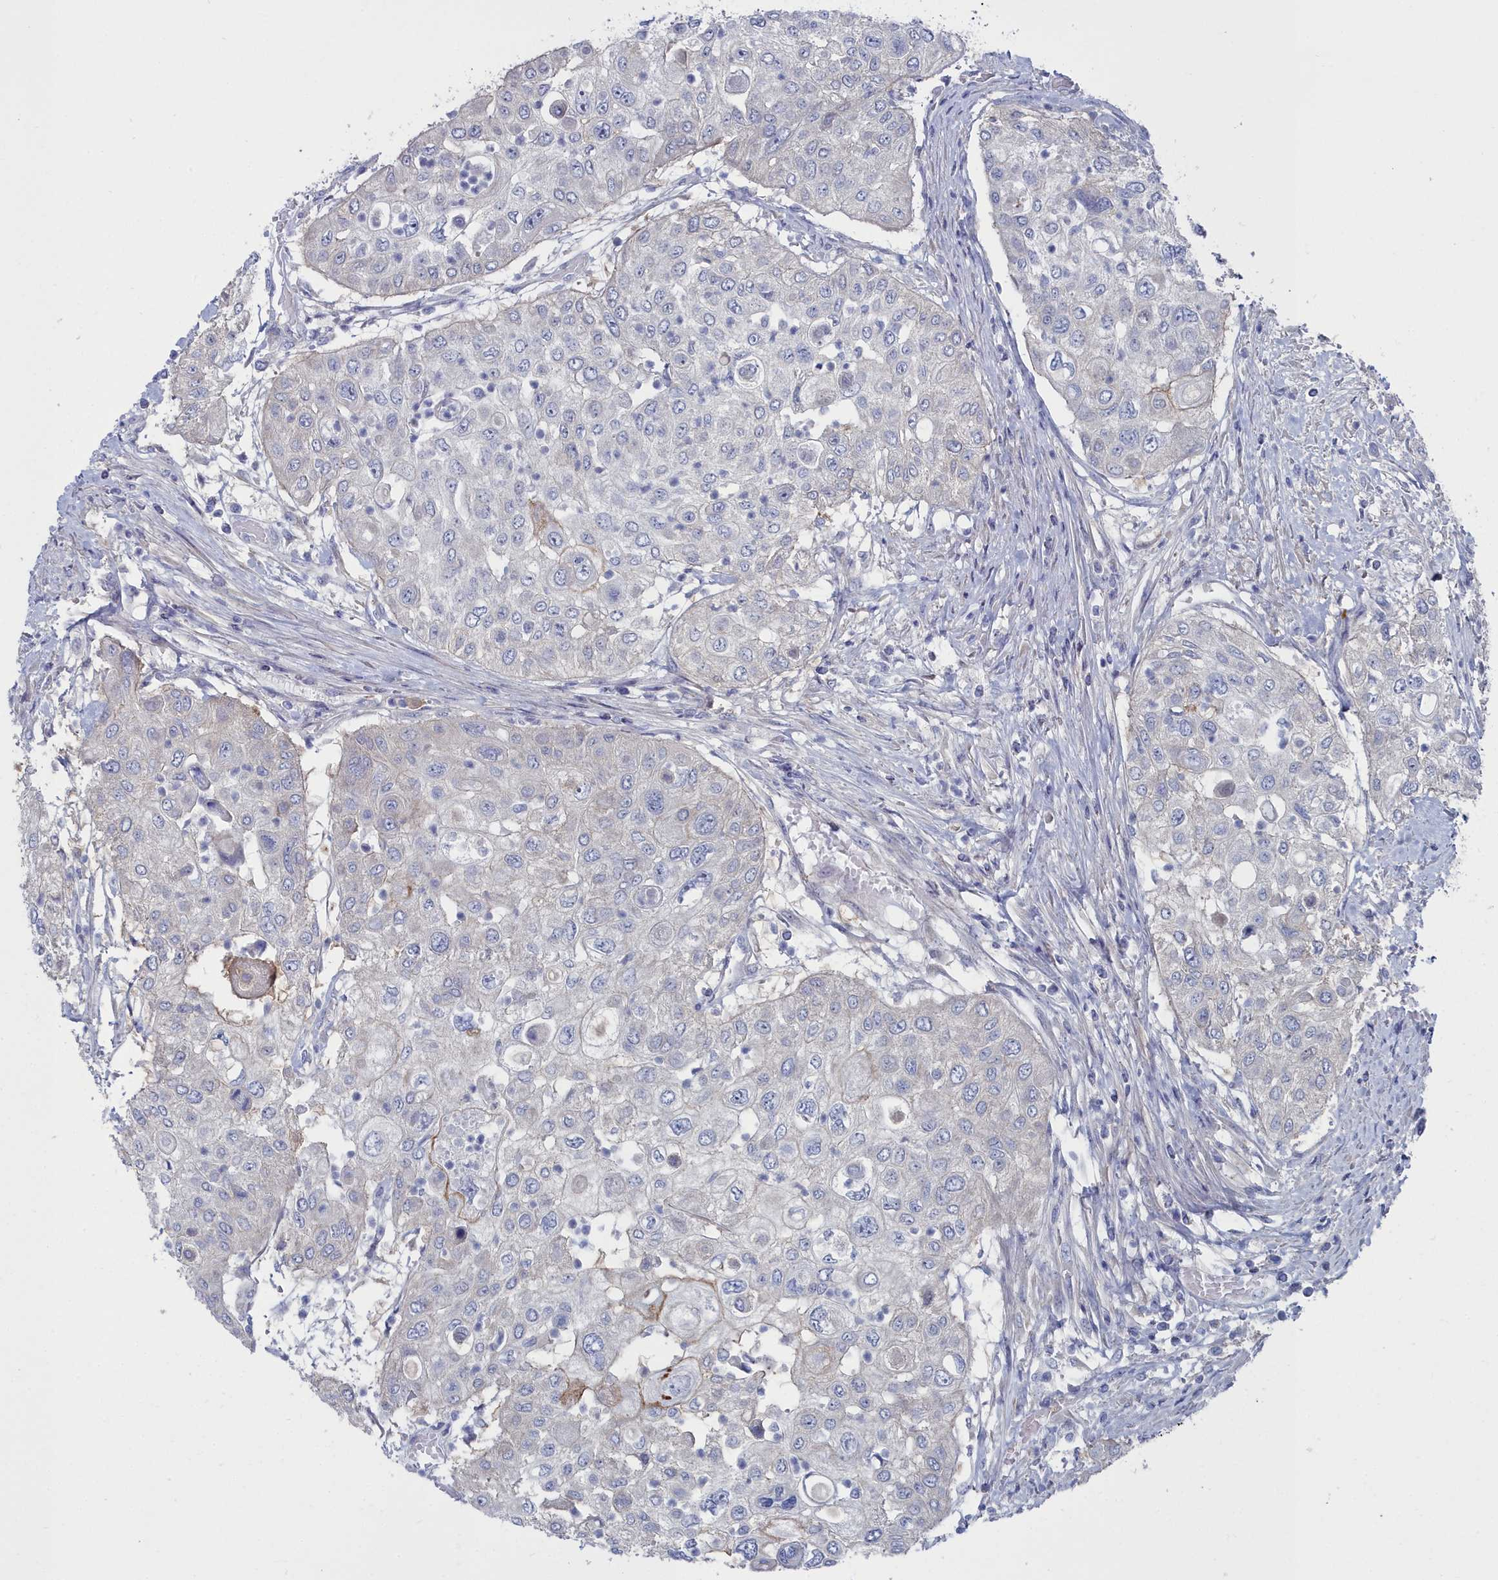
{"staining": {"intensity": "negative", "quantity": "none", "location": "none"}, "tissue": "urothelial cancer", "cell_type": "Tumor cells", "image_type": "cancer", "snomed": [{"axis": "morphology", "description": "Urothelial carcinoma, High grade"}, {"axis": "topography", "description": "Urinary bladder"}], "caption": "A high-resolution image shows IHC staining of urothelial cancer, which exhibits no significant expression in tumor cells.", "gene": "SHISAL2A", "patient": {"sex": "female", "age": 79}}